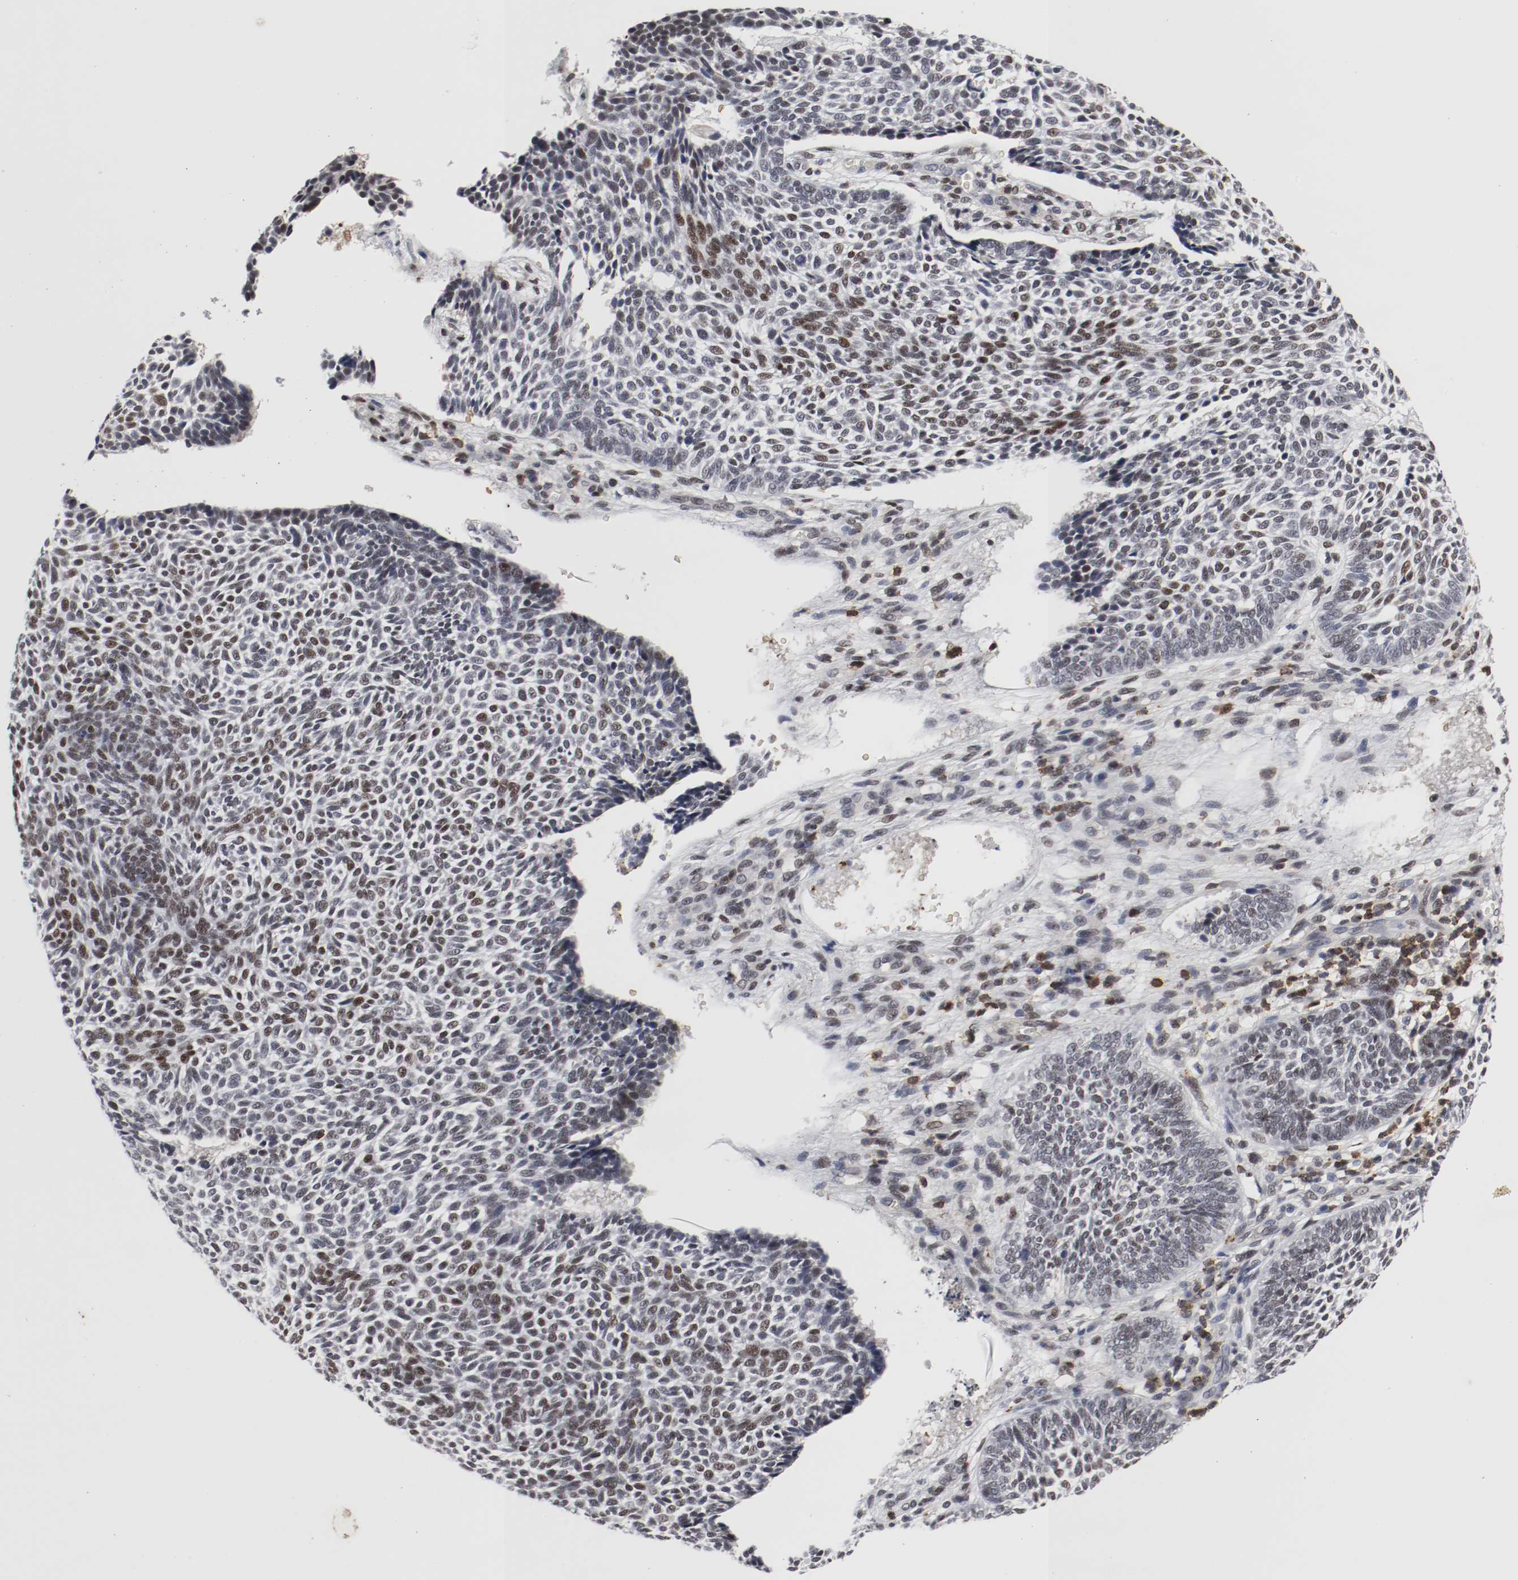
{"staining": {"intensity": "weak", "quantity": "<25%", "location": "nuclear"}, "tissue": "skin cancer", "cell_type": "Tumor cells", "image_type": "cancer", "snomed": [{"axis": "morphology", "description": "Normal tissue, NOS"}, {"axis": "morphology", "description": "Basal cell carcinoma"}, {"axis": "topography", "description": "Skin"}], "caption": "There is no significant positivity in tumor cells of skin cancer.", "gene": "JUND", "patient": {"sex": "male", "age": 87}}